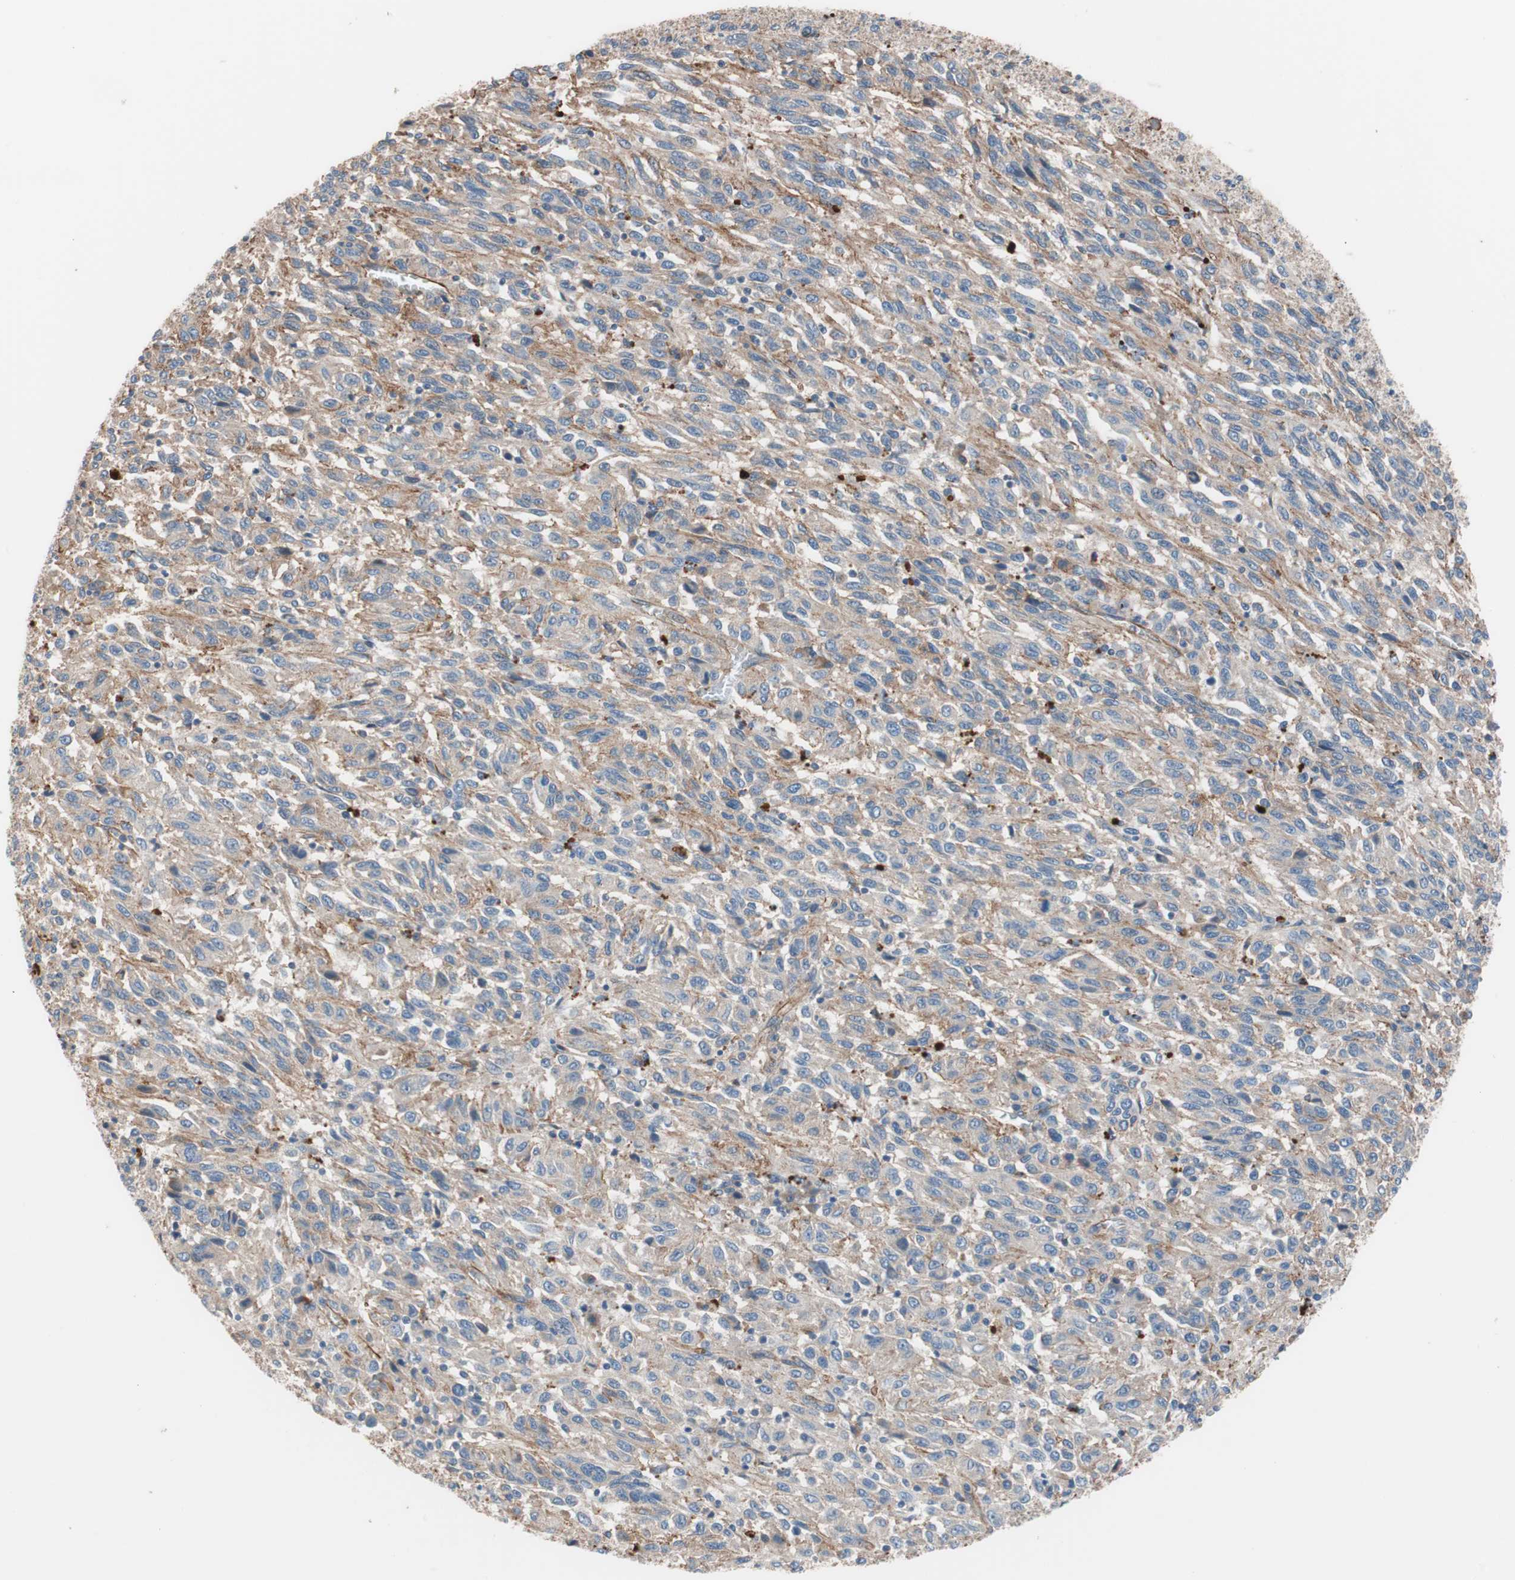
{"staining": {"intensity": "weak", "quantity": "<25%", "location": "cytoplasmic/membranous"}, "tissue": "melanoma", "cell_type": "Tumor cells", "image_type": "cancer", "snomed": [{"axis": "morphology", "description": "Malignant melanoma, Metastatic site"}, {"axis": "topography", "description": "Lung"}], "caption": "This is an IHC histopathology image of melanoma. There is no staining in tumor cells.", "gene": "SPINT1", "patient": {"sex": "male", "age": 64}}